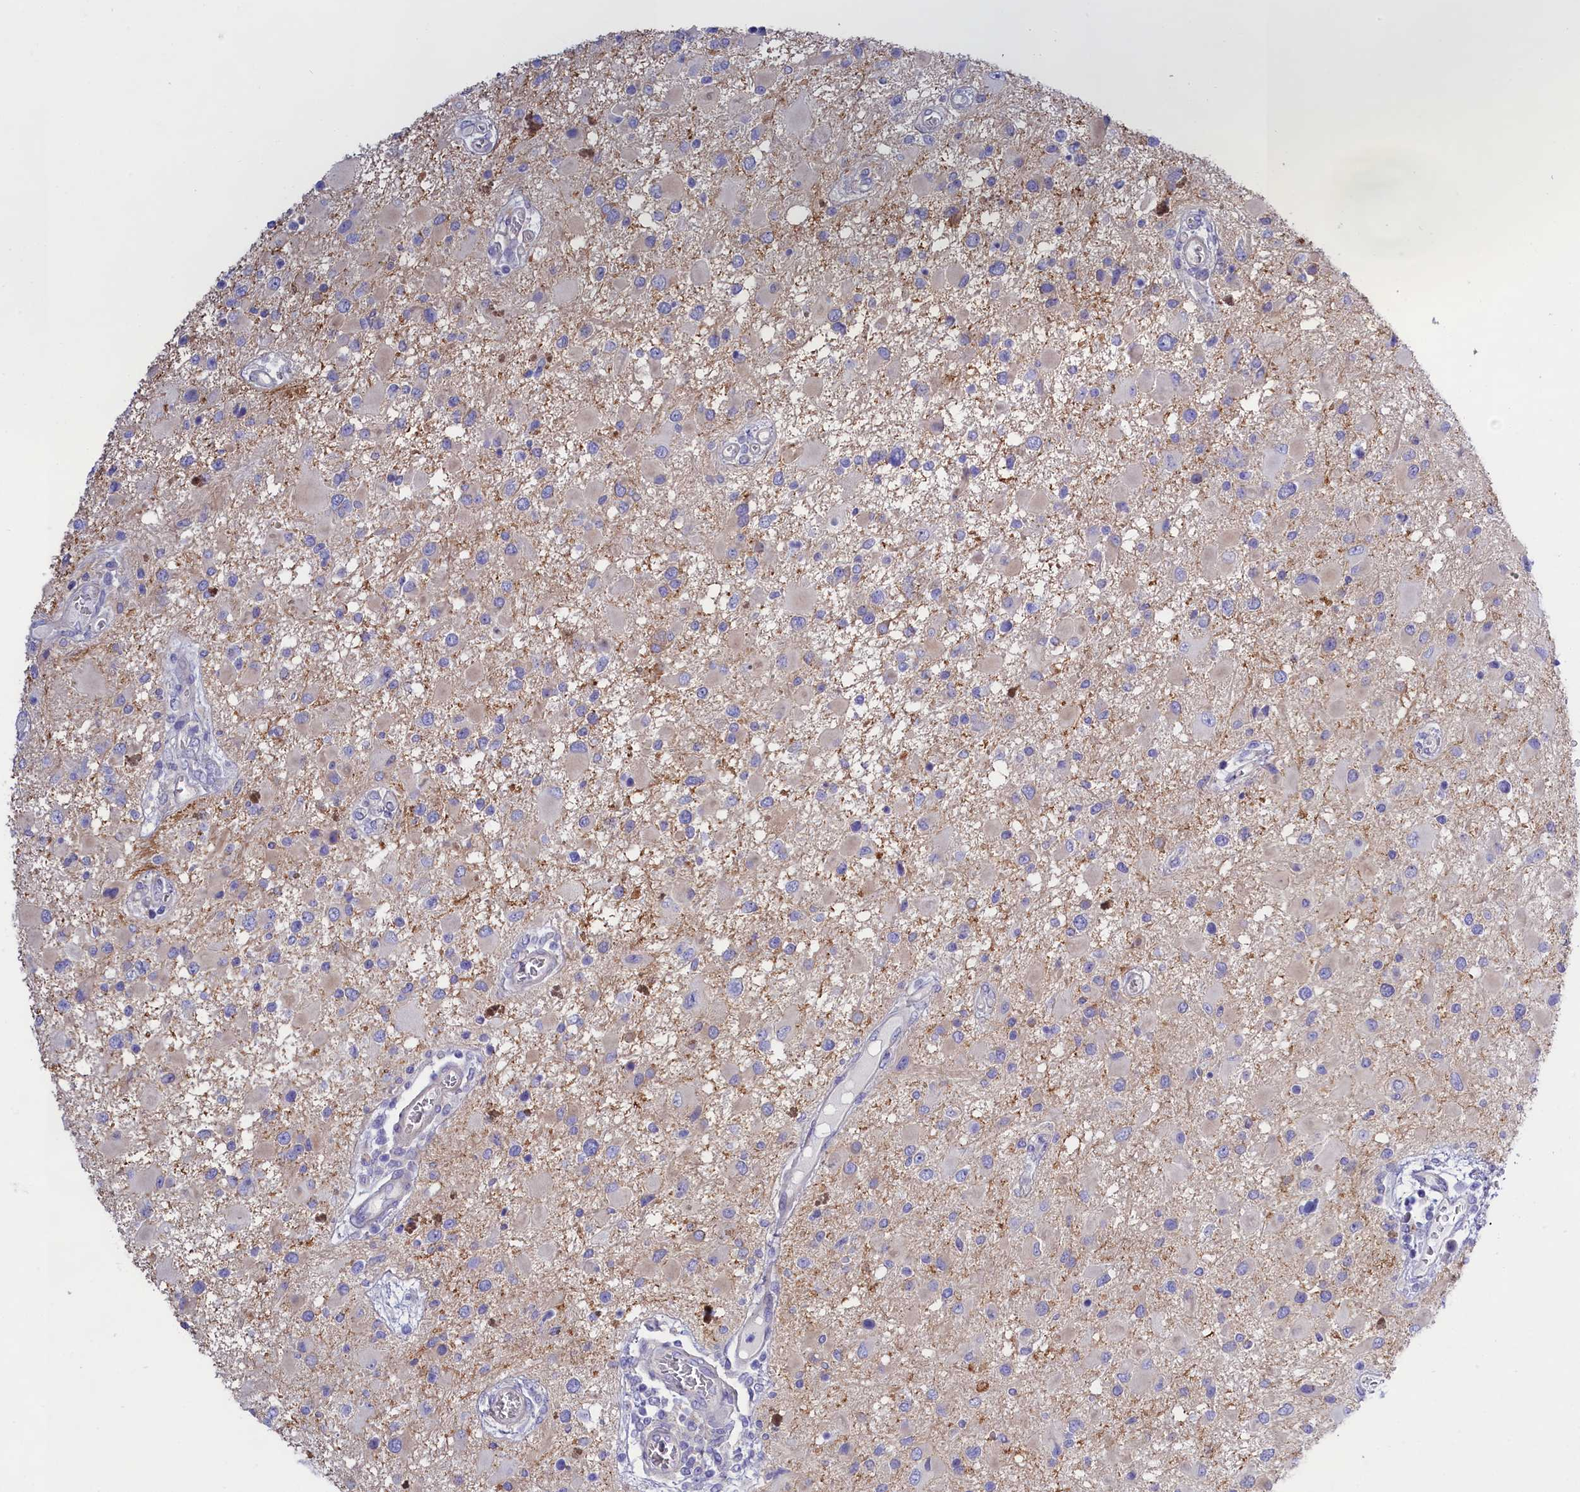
{"staining": {"intensity": "negative", "quantity": "none", "location": "none"}, "tissue": "glioma", "cell_type": "Tumor cells", "image_type": "cancer", "snomed": [{"axis": "morphology", "description": "Glioma, malignant, High grade"}, {"axis": "topography", "description": "Brain"}], "caption": "Immunohistochemistry photomicrograph of malignant high-grade glioma stained for a protein (brown), which shows no expression in tumor cells.", "gene": "PPP1R13L", "patient": {"sex": "male", "age": 53}}